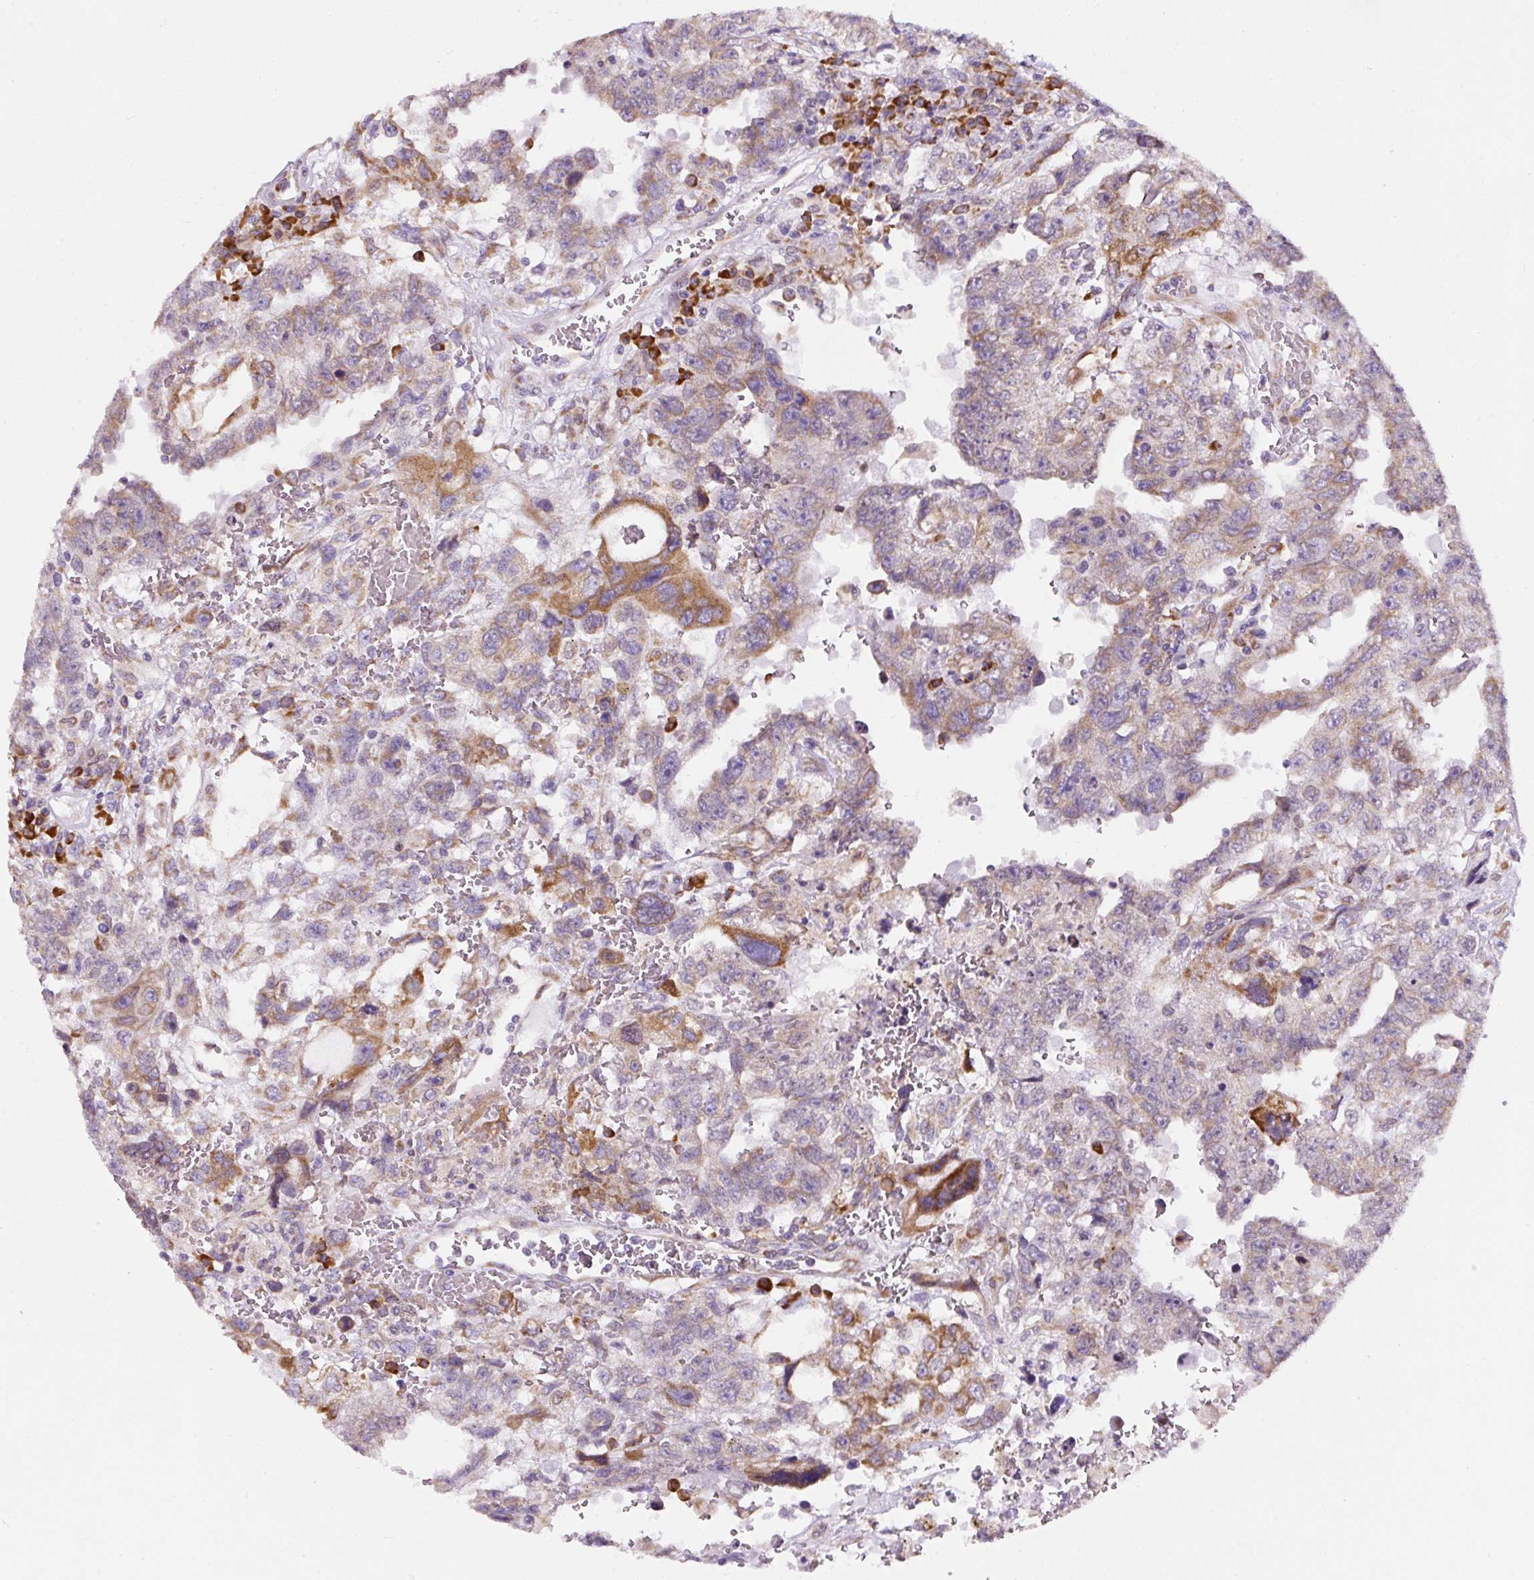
{"staining": {"intensity": "moderate", "quantity": "<25%", "location": "cytoplasmic/membranous"}, "tissue": "testis cancer", "cell_type": "Tumor cells", "image_type": "cancer", "snomed": [{"axis": "morphology", "description": "Carcinoma, Embryonal, NOS"}, {"axis": "topography", "description": "Testis"}], "caption": "This is an image of immunohistochemistry staining of embryonal carcinoma (testis), which shows moderate expression in the cytoplasmic/membranous of tumor cells.", "gene": "DDOST", "patient": {"sex": "male", "age": 26}}